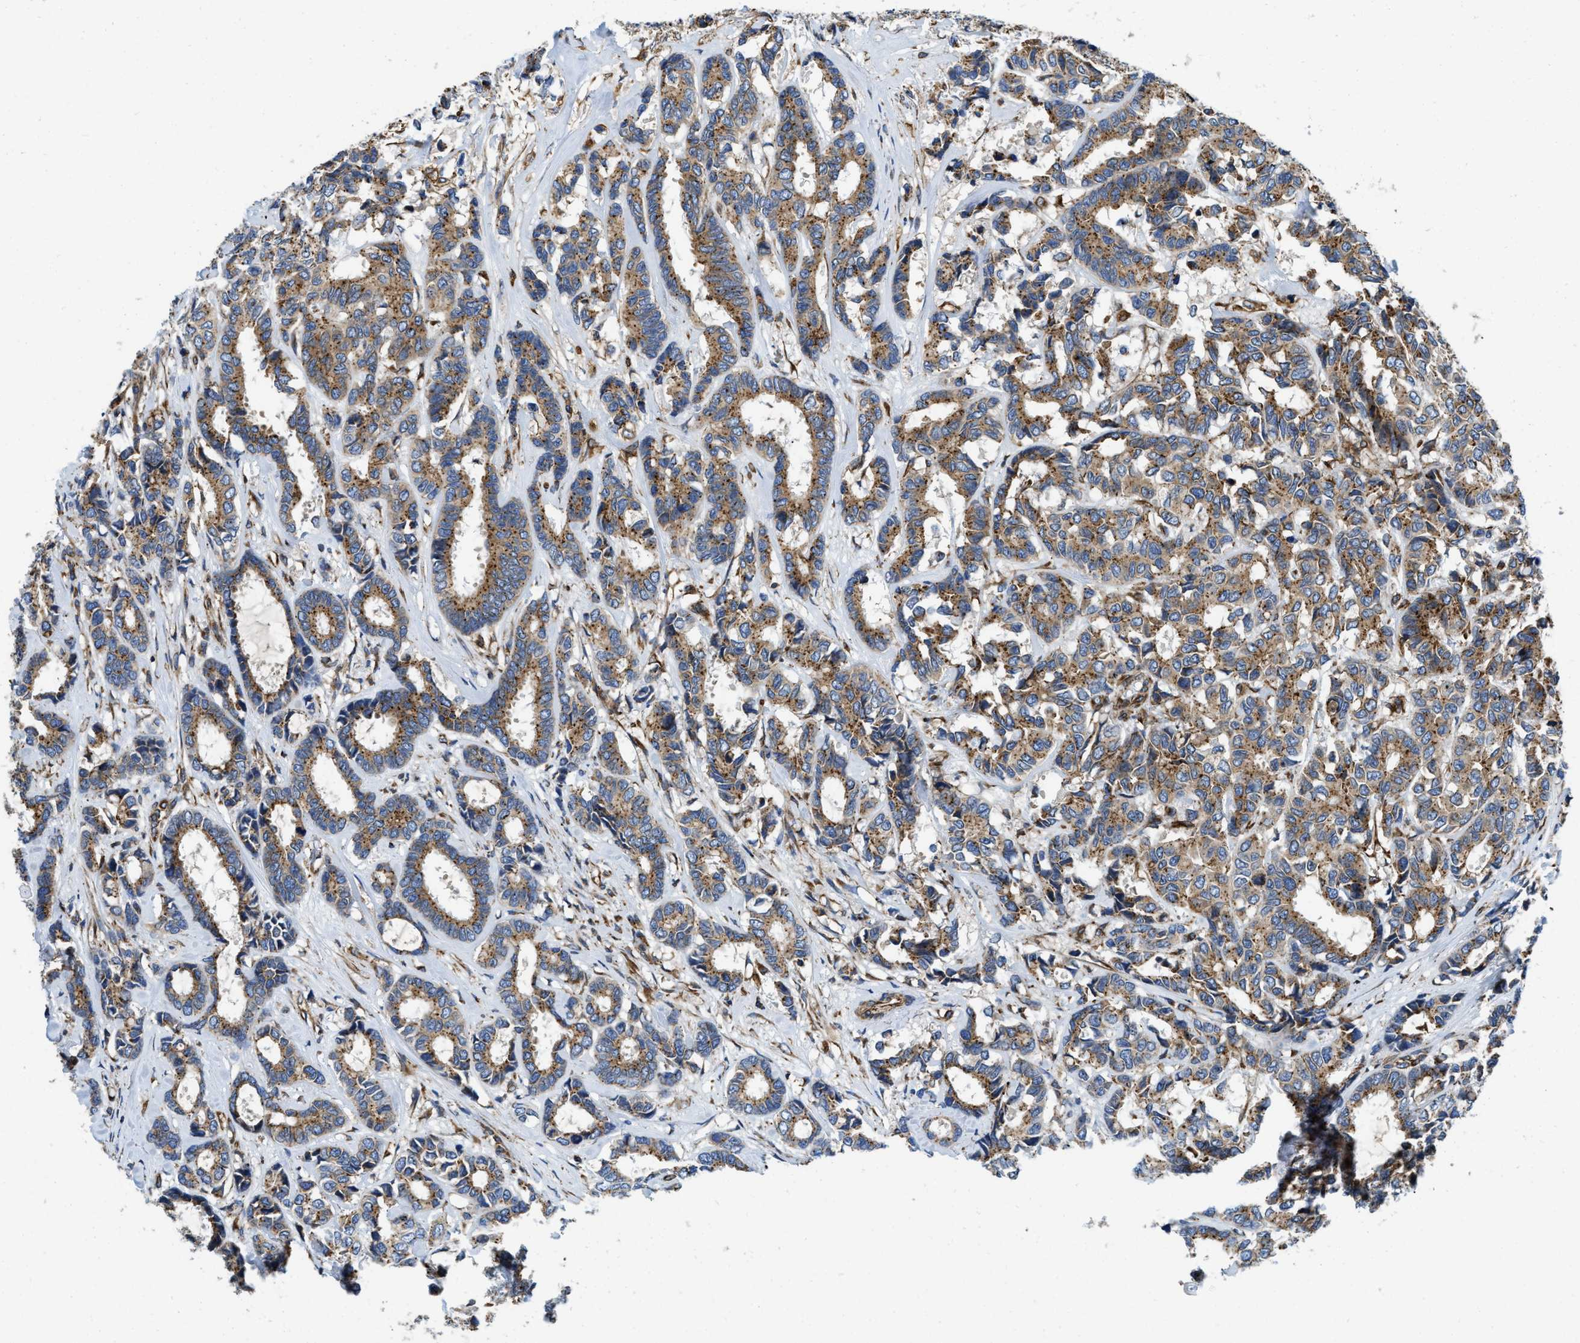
{"staining": {"intensity": "moderate", "quantity": ">75%", "location": "cytoplasmic/membranous"}, "tissue": "breast cancer", "cell_type": "Tumor cells", "image_type": "cancer", "snomed": [{"axis": "morphology", "description": "Duct carcinoma"}, {"axis": "topography", "description": "Breast"}], "caption": "IHC (DAB (3,3'-diaminobenzidine)) staining of breast intraductal carcinoma displays moderate cytoplasmic/membranous protein staining in approximately >75% of tumor cells.", "gene": "HSD17B12", "patient": {"sex": "female", "age": 87}}